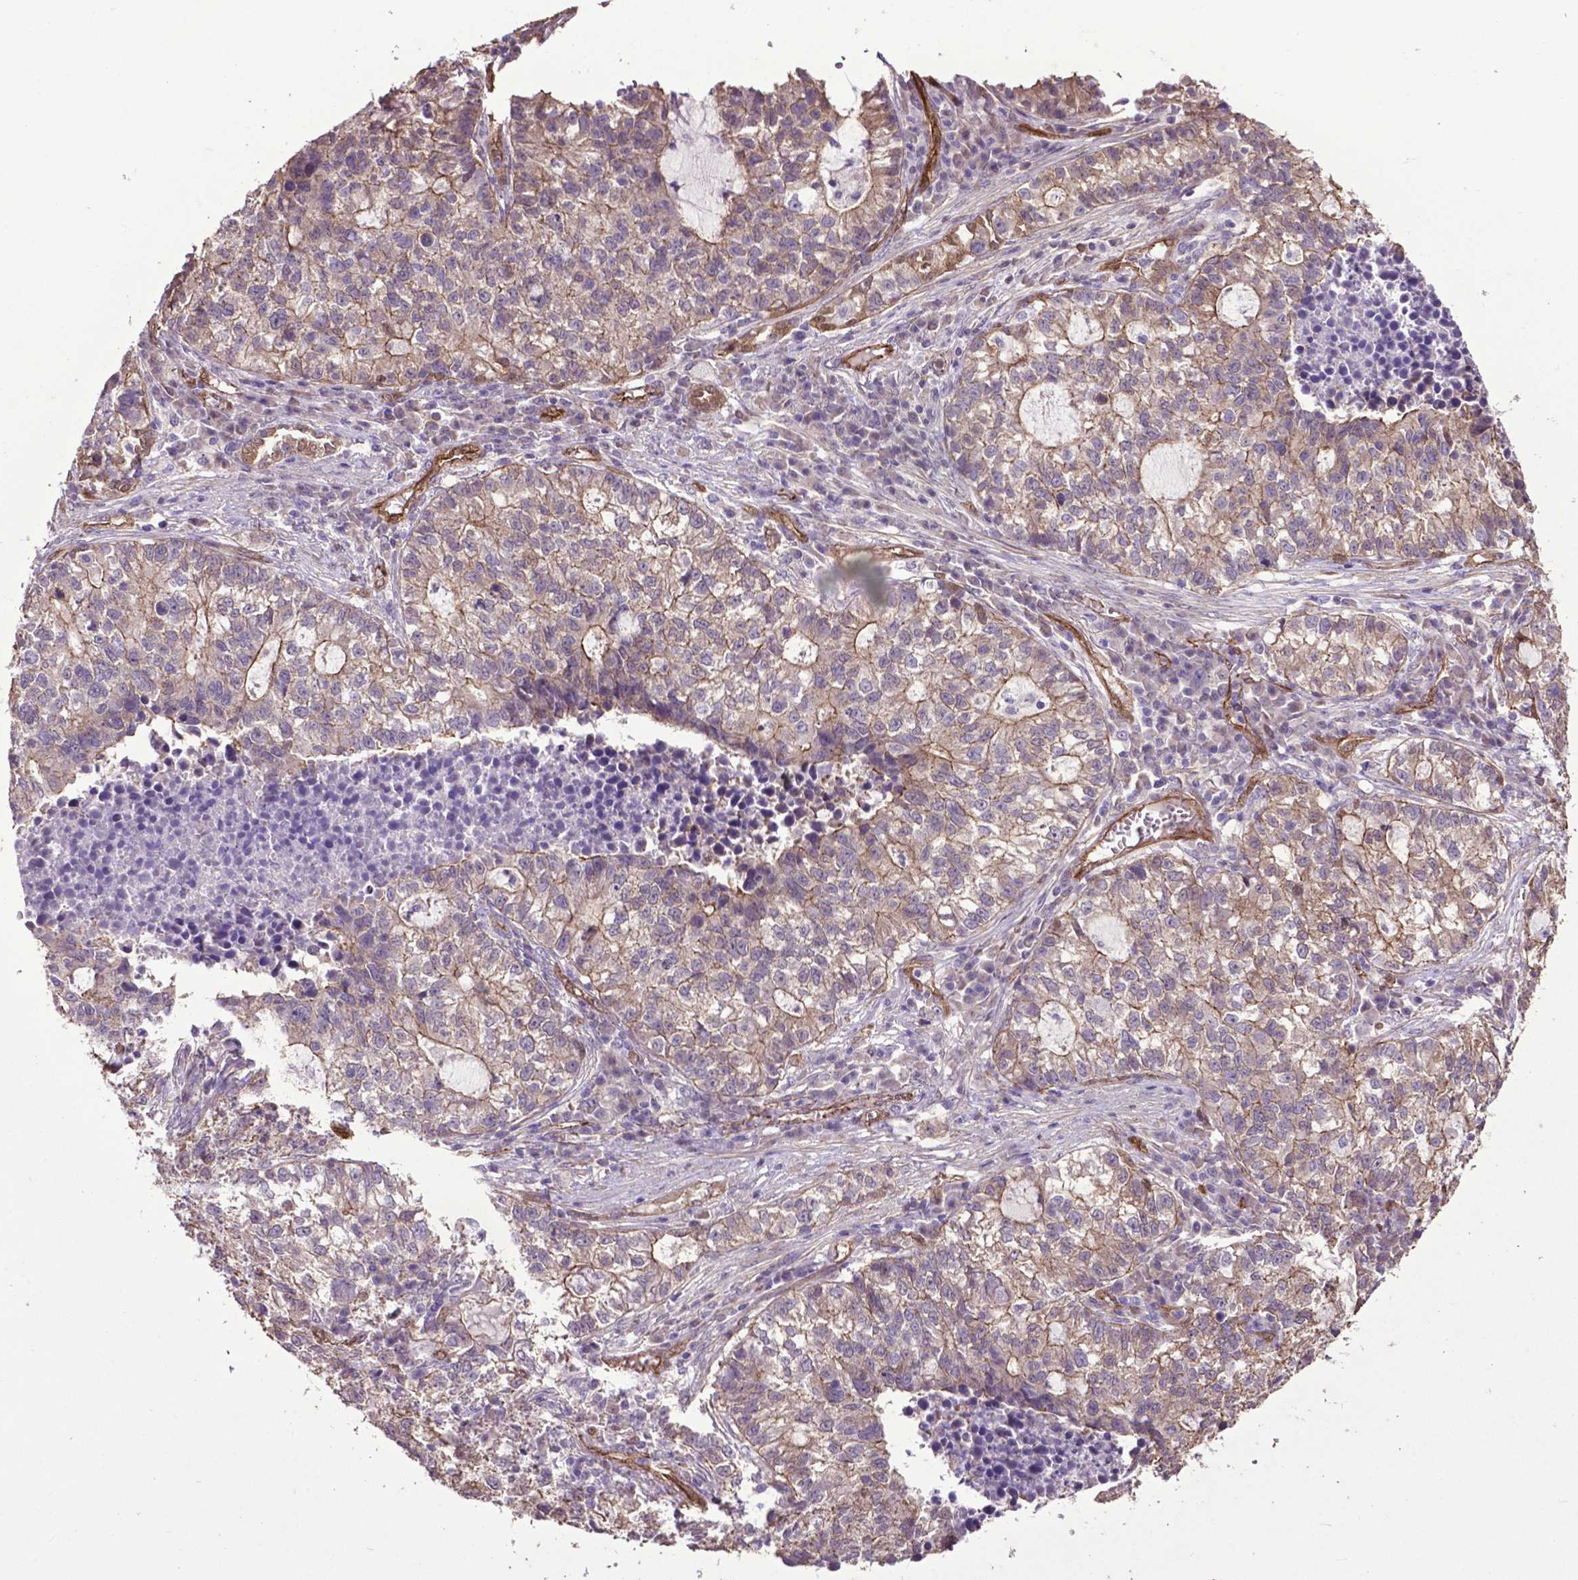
{"staining": {"intensity": "weak", "quantity": "25%-75%", "location": "cytoplasmic/membranous"}, "tissue": "lung cancer", "cell_type": "Tumor cells", "image_type": "cancer", "snomed": [{"axis": "morphology", "description": "Adenocarcinoma, NOS"}, {"axis": "topography", "description": "Lung"}], "caption": "Adenocarcinoma (lung) stained with a brown dye shows weak cytoplasmic/membranous positive positivity in about 25%-75% of tumor cells.", "gene": "PDLIM1", "patient": {"sex": "male", "age": 57}}